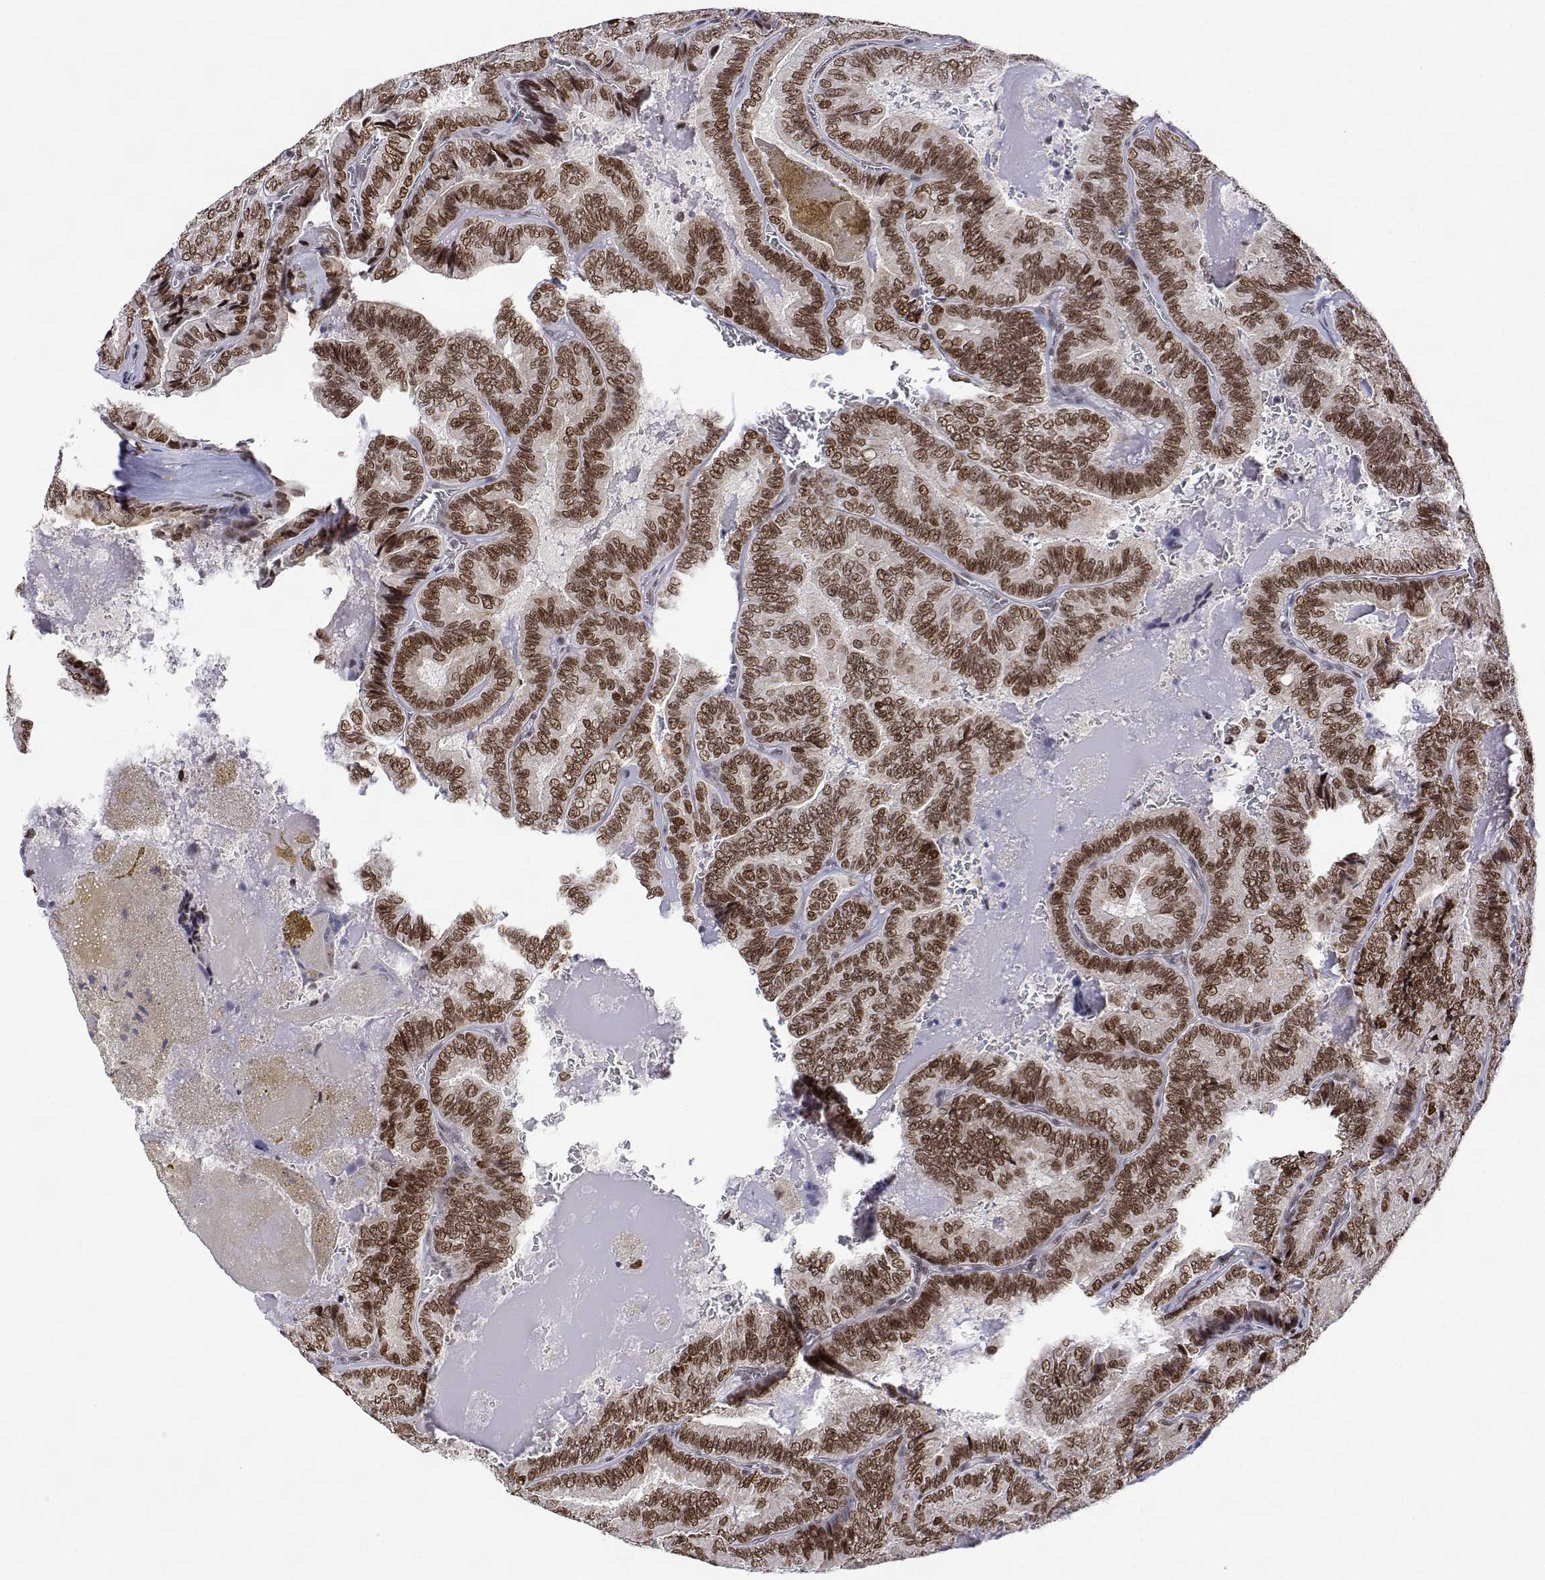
{"staining": {"intensity": "moderate", "quantity": ">75%", "location": "nuclear"}, "tissue": "thyroid cancer", "cell_type": "Tumor cells", "image_type": "cancer", "snomed": [{"axis": "morphology", "description": "Papillary adenocarcinoma, NOS"}, {"axis": "topography", "description": "Thyroid gland"}], "caption": "Protein expression analysis of human thyroid papillary adenocarcinoma reveals moderate nuclear expression in about >75% of tumor cells.", "gene": "XPC", "patient": {"sex": "female", "age": 75}}